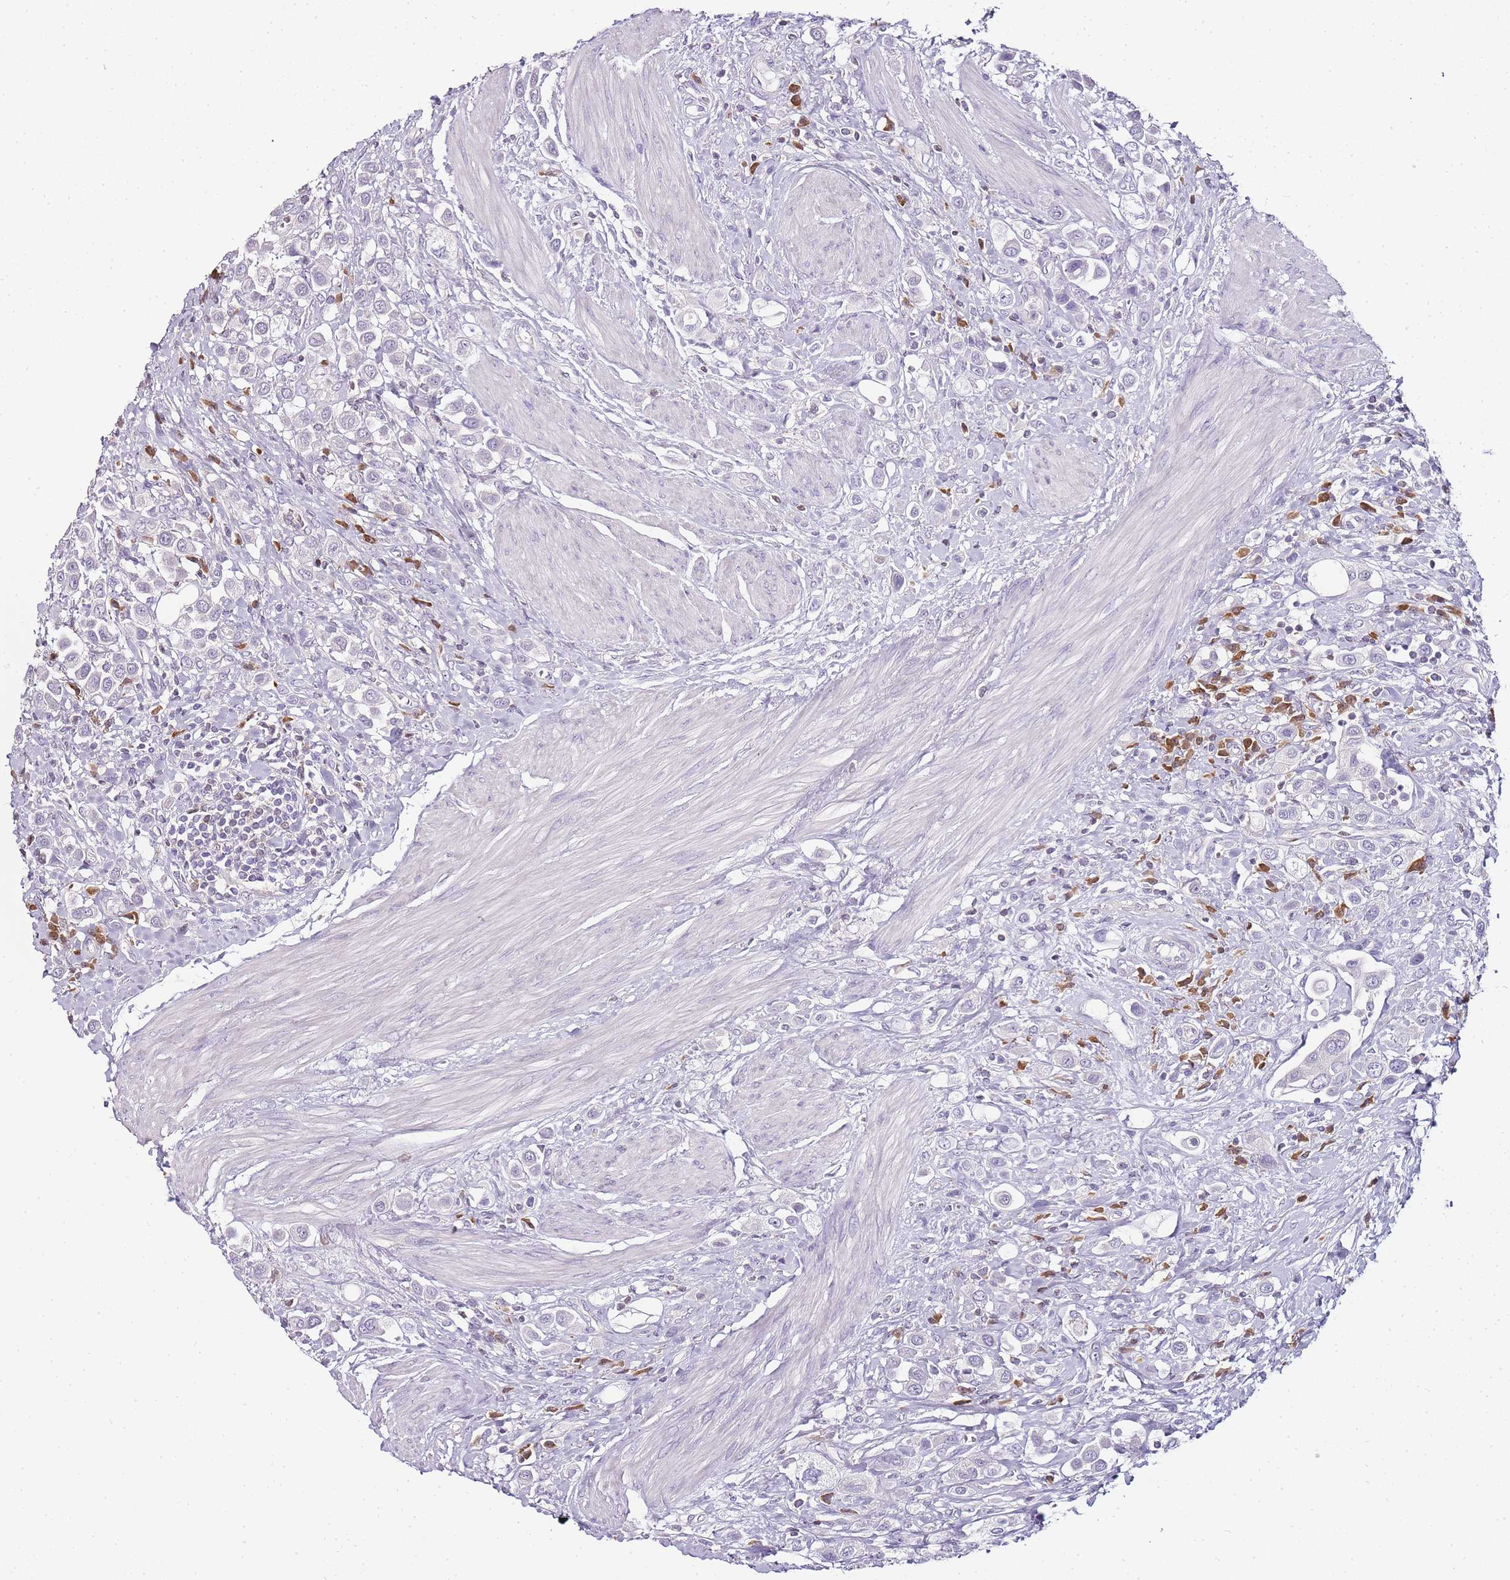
{"staining": {"intensity": "negative", "quantity": "none", "location": "none"}, "tissue": "urothelial cancer", "cell_type": "Tumor cells", "image_type": "cancer", "snomed": [{"axis": "morphology", "description": "Urothelial carcinoma, High grade"}, {"axis": "topography", "description": "Urinary bladder"}], "caption": "Tumor cells are negative for brown protein staining in urothelial carcinoma (high-grade).", "gene": "ZBP1", "patient": {"sex": "male", "age": 50}}